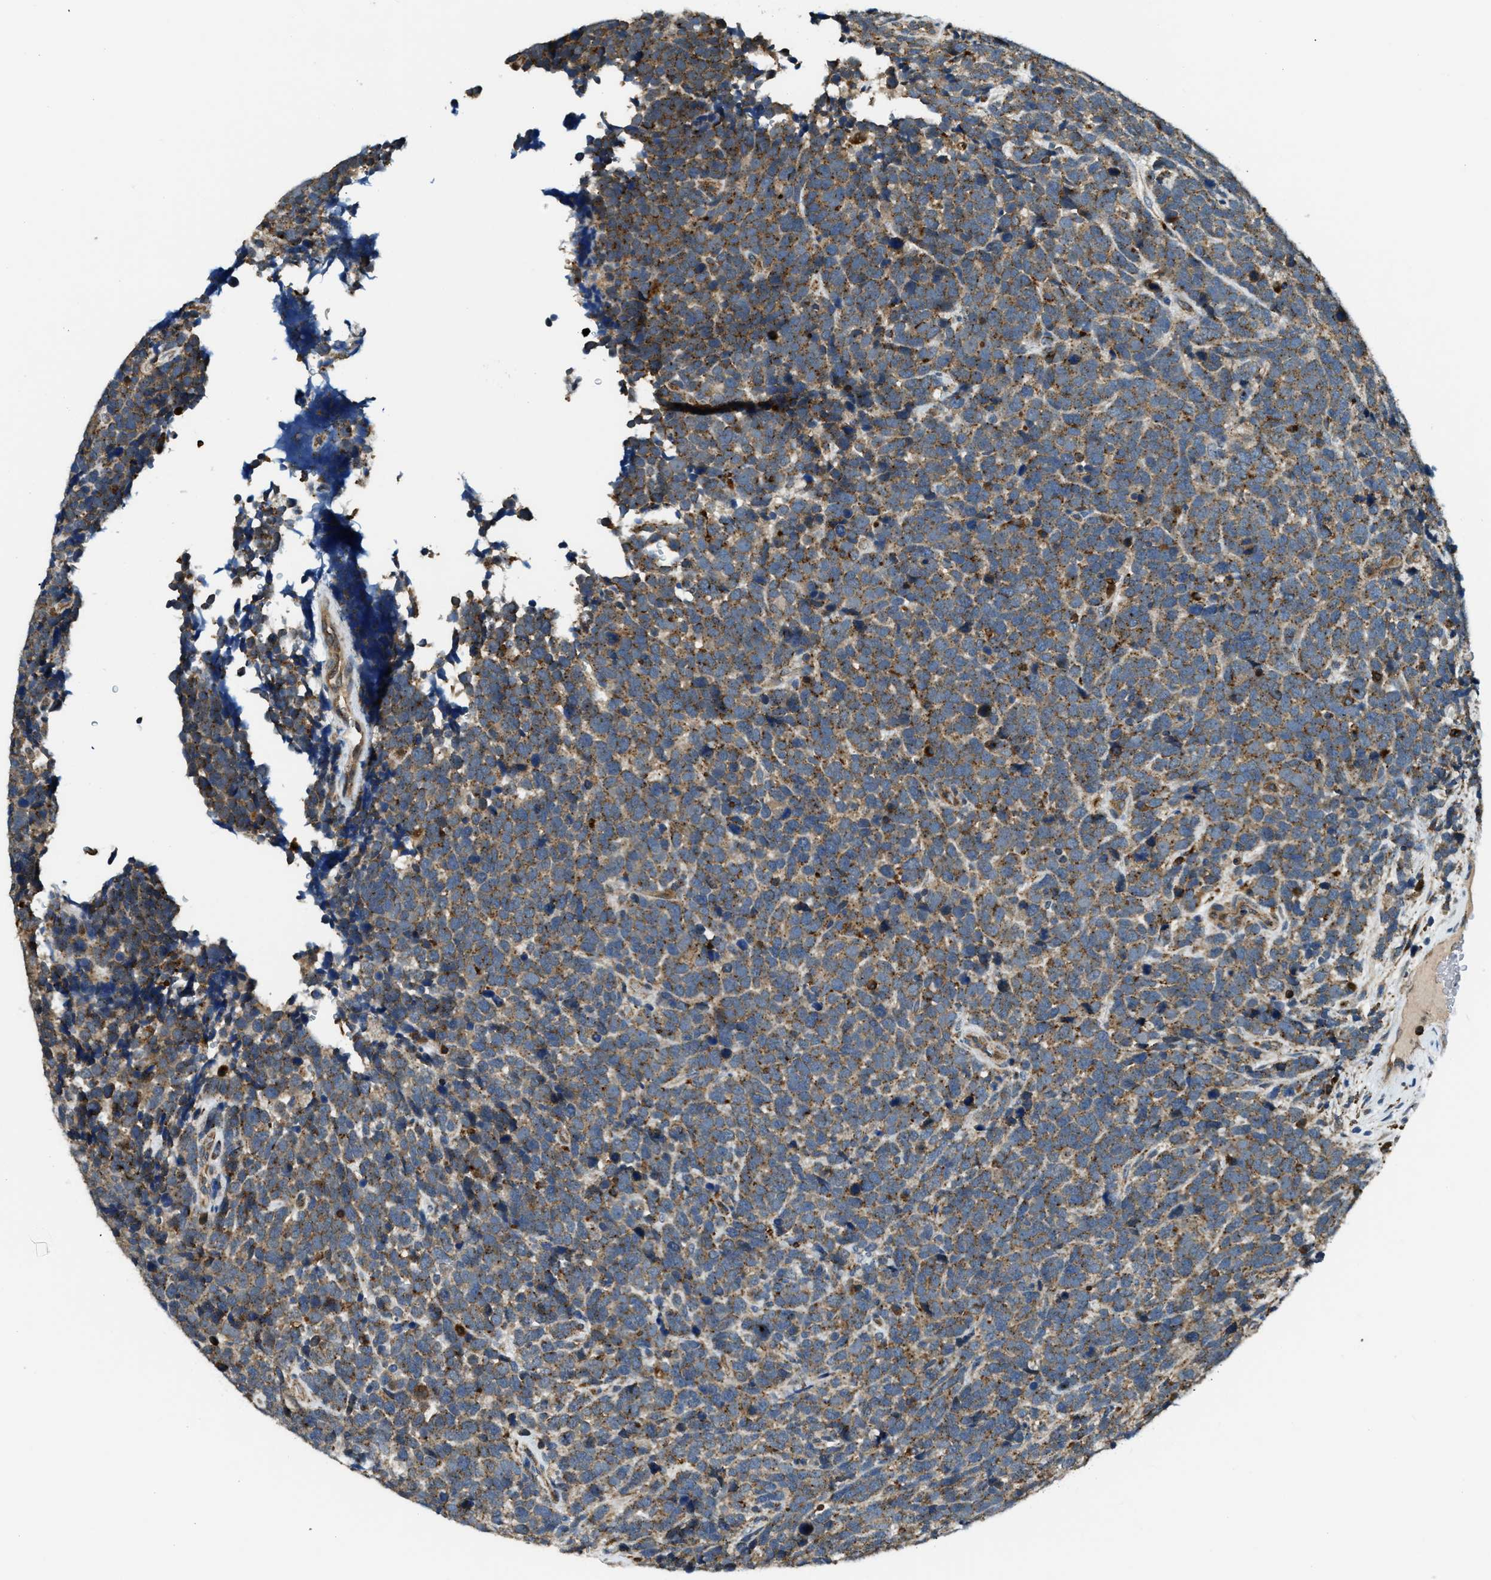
{"staining": {"intensity": "moderate", "quantity": ">75%", "location": "cytoplasmic/membranous"}, "tissue": "urothelial cancer", "cell_type": "Tumor cells", "image_type": "cancer", "snomed": [{"axis": "morphology", "description": "Urothelial carcinoma, High grade"}, {"axis": "topography", "description": "Urinary bladder"}], "caption": "Brown immunohistochemical staining in human urothelial cancer shows moderate cytoplasmic/membranous expression in about >75% of tumor cells.", "gene": "STARD3NL", "patient": {"sex": "female", "age": 82}}